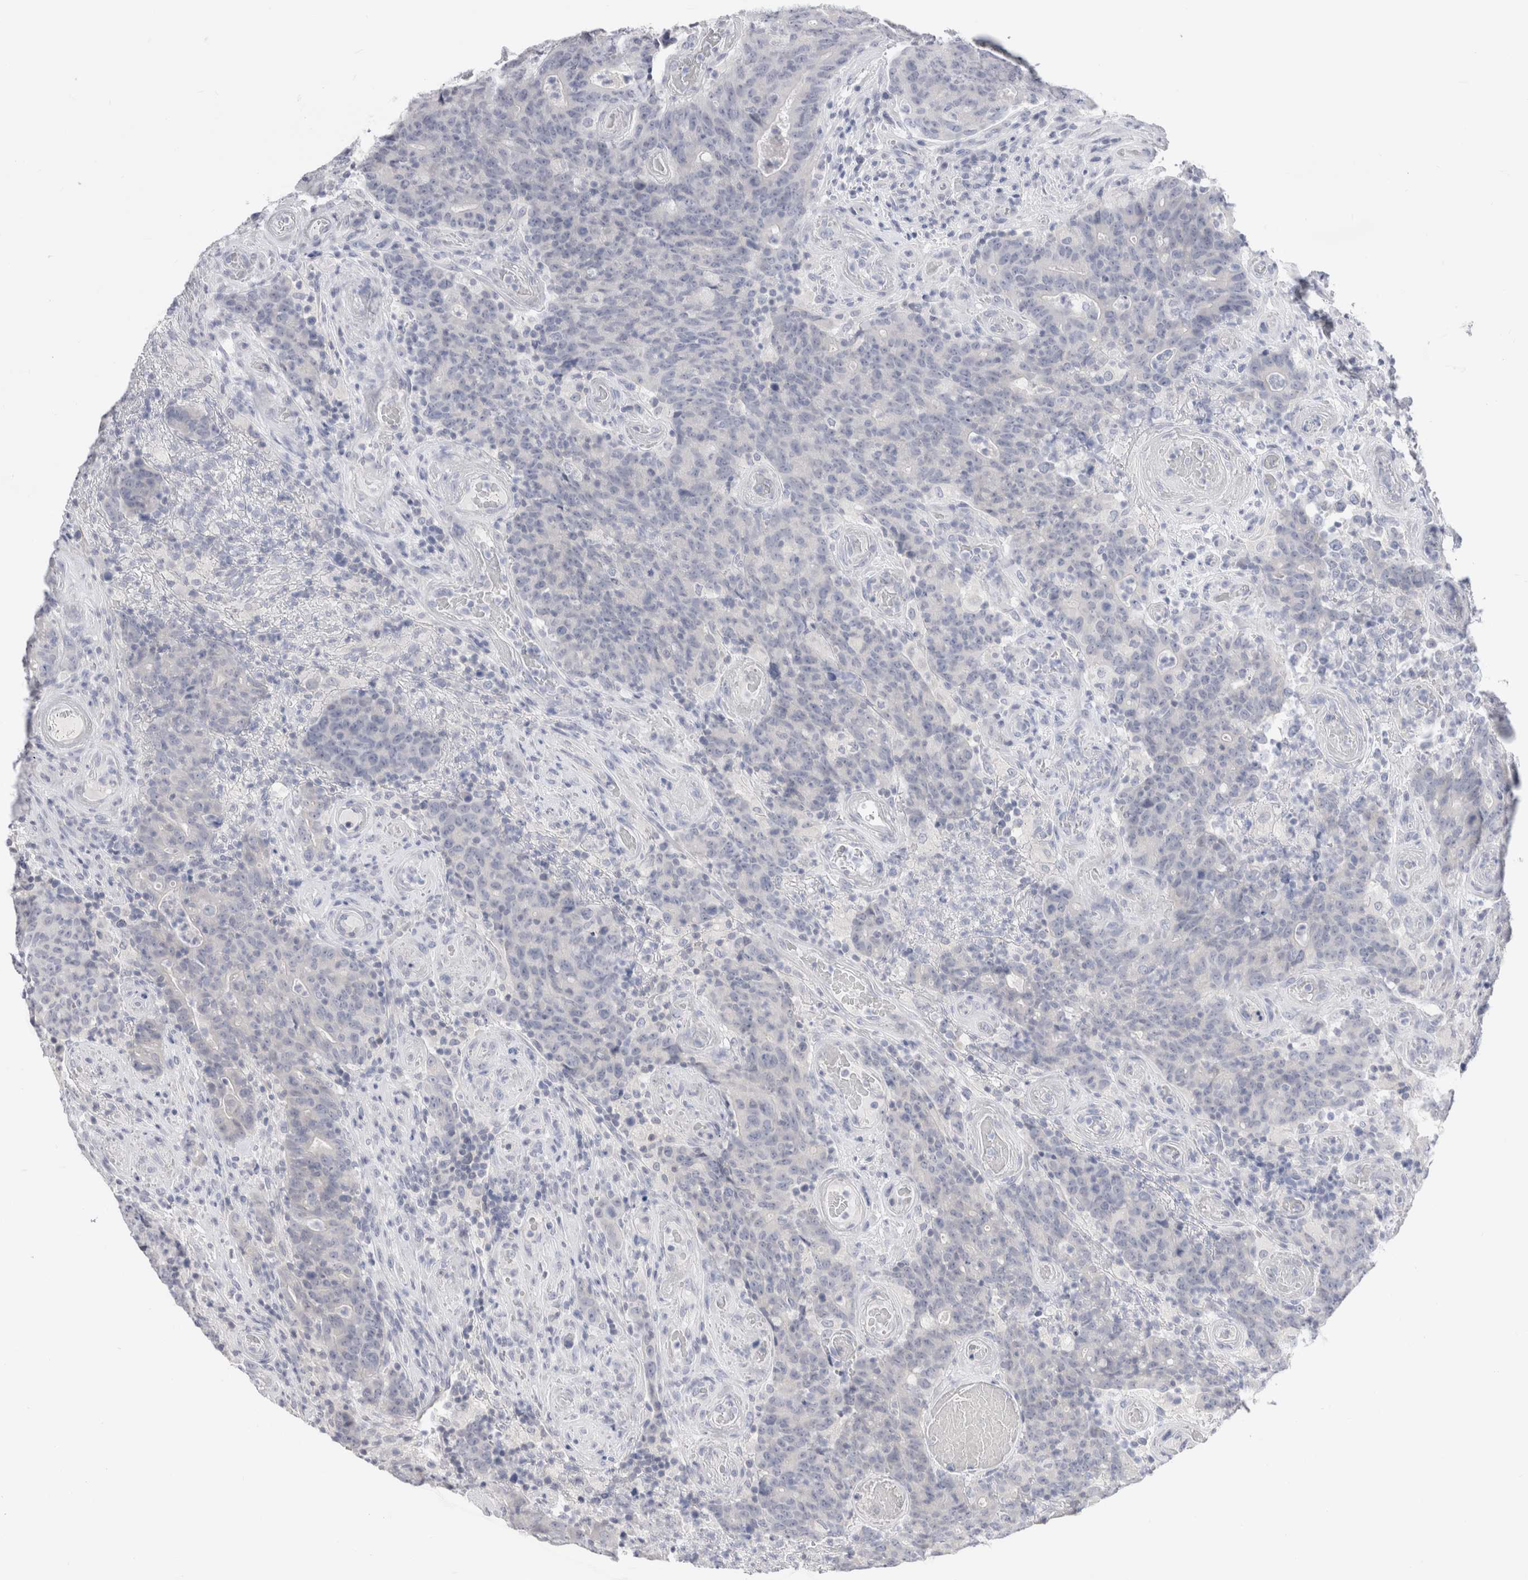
{"staining": {"intensity": "negative", "quantity": "none", "location": "none"}, "tissue": "colorectal cancer", "cell_type": "Tumor cells", "image_type": "cancer", "snomed": [{"axis": "morphology", "description": "Normal tissue, NOS"}, {"axis": "morphology", "description": "Adenocarcinoma, NOS"}, {"axis": "topography", "description": "Colon"}], "caption": "High magnification brightfield microscopy of colorectal adenocarcinoma stained with DAB (brown) and counterstained with hematoxylin (blue): tumor cells show no significant positivity.", "gene": "C9orf50", "patient": {"sex": "female", "age": 75}}